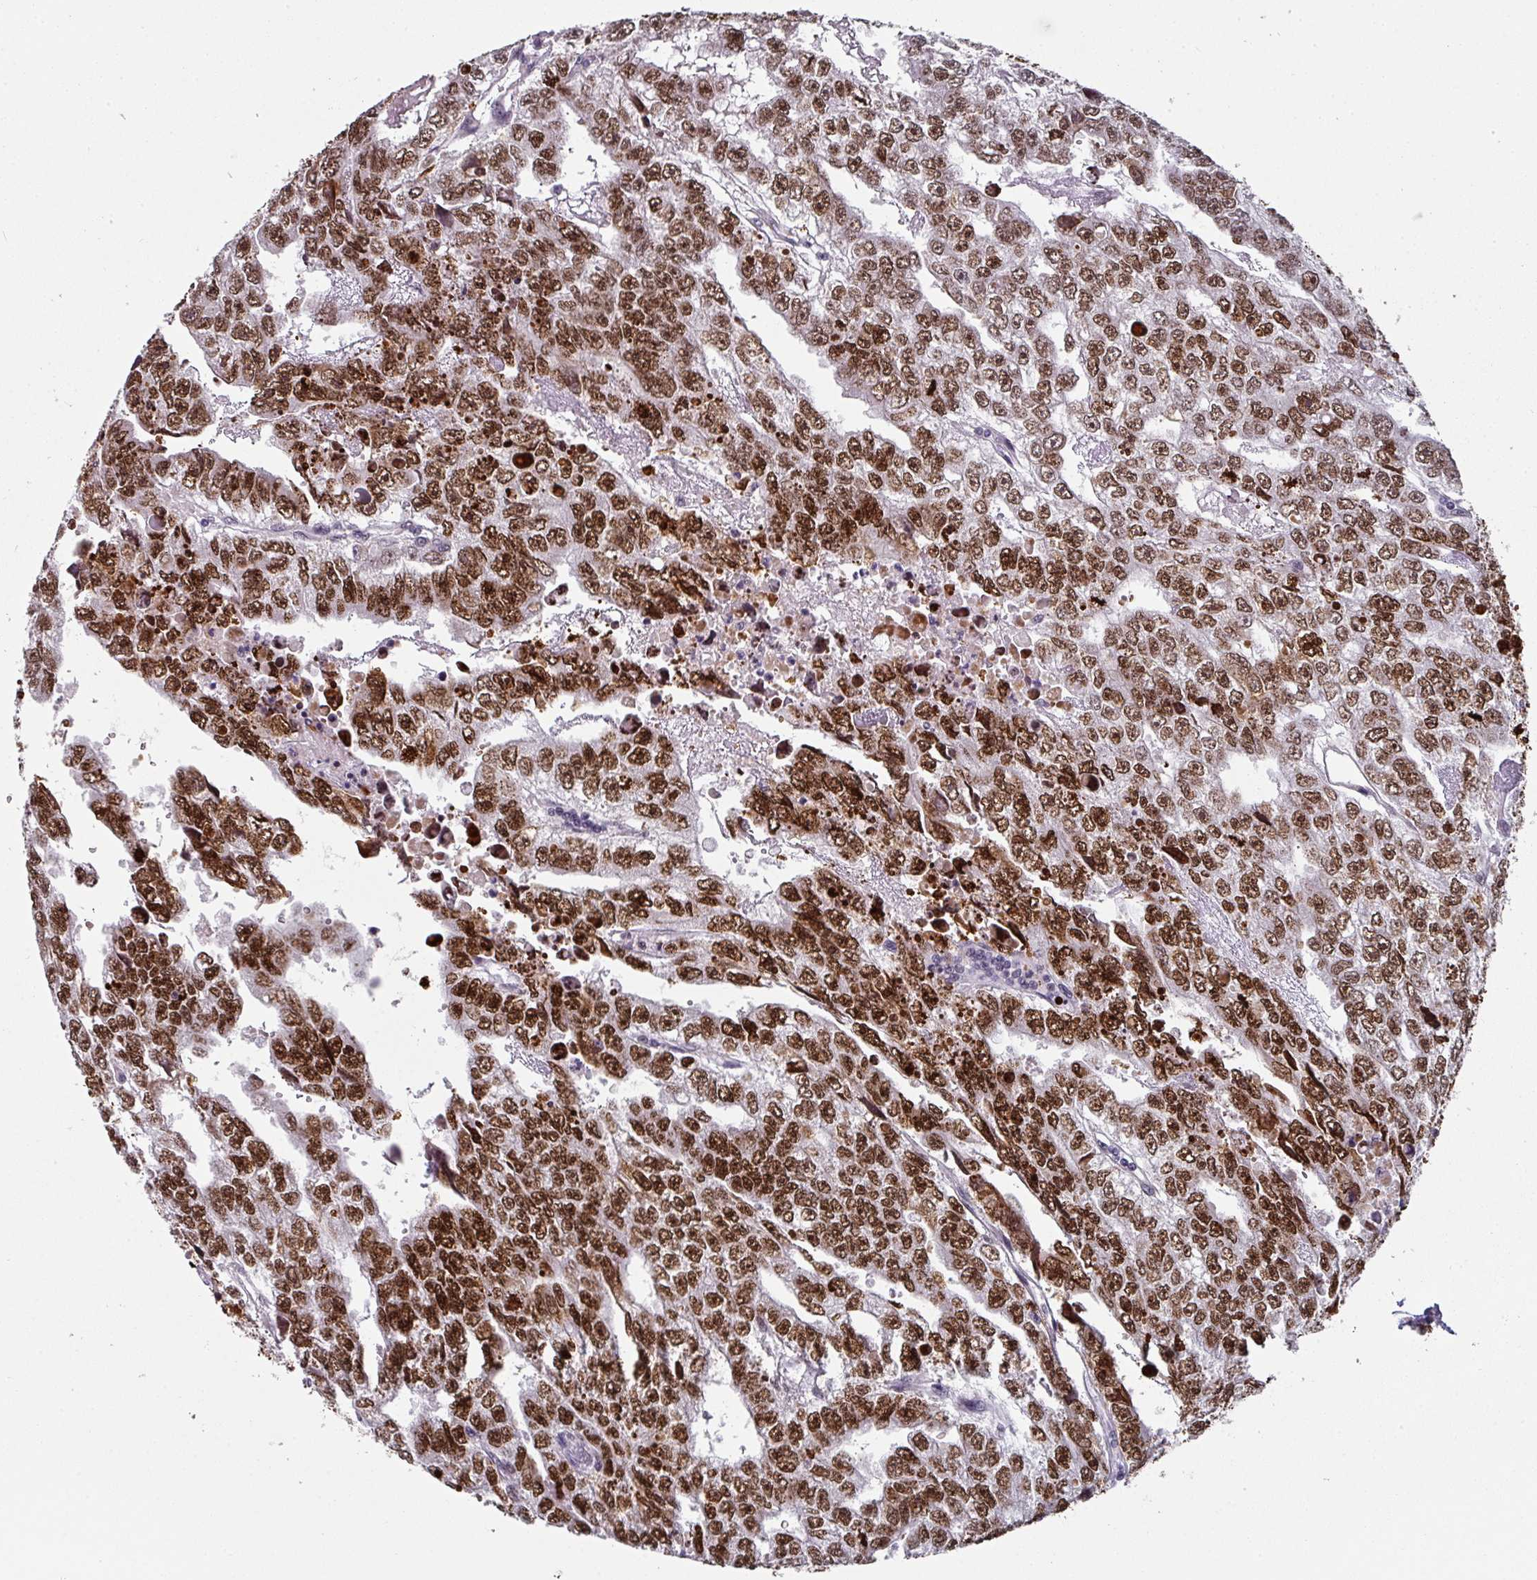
{"staining": {"intensity": "strong", "quantity": ">75%", "location": "nuclear"}, "tissue": "testis cancer", "cell_type": "Tumor cells", "image_type": "cancer", "snomed": [{"axis": "morphology", "description": "Carcinoma, Embryonal, NOS"}, {"axis": "topography", "description": "Testis"}], "caption": "The histopathology image reveals a brown stain indicating the presence of a protein in the nuclear of tumor cells in testis embryonal carcinoma. The protein of interest is stained brown, and the nuclei are stained in blue (DAB (3,3'-diaminobenzidine) IHC with brightfield microscopy, high magnification).", "gene": "RAD50", "patient": {"sex": "male", "age": 20}}